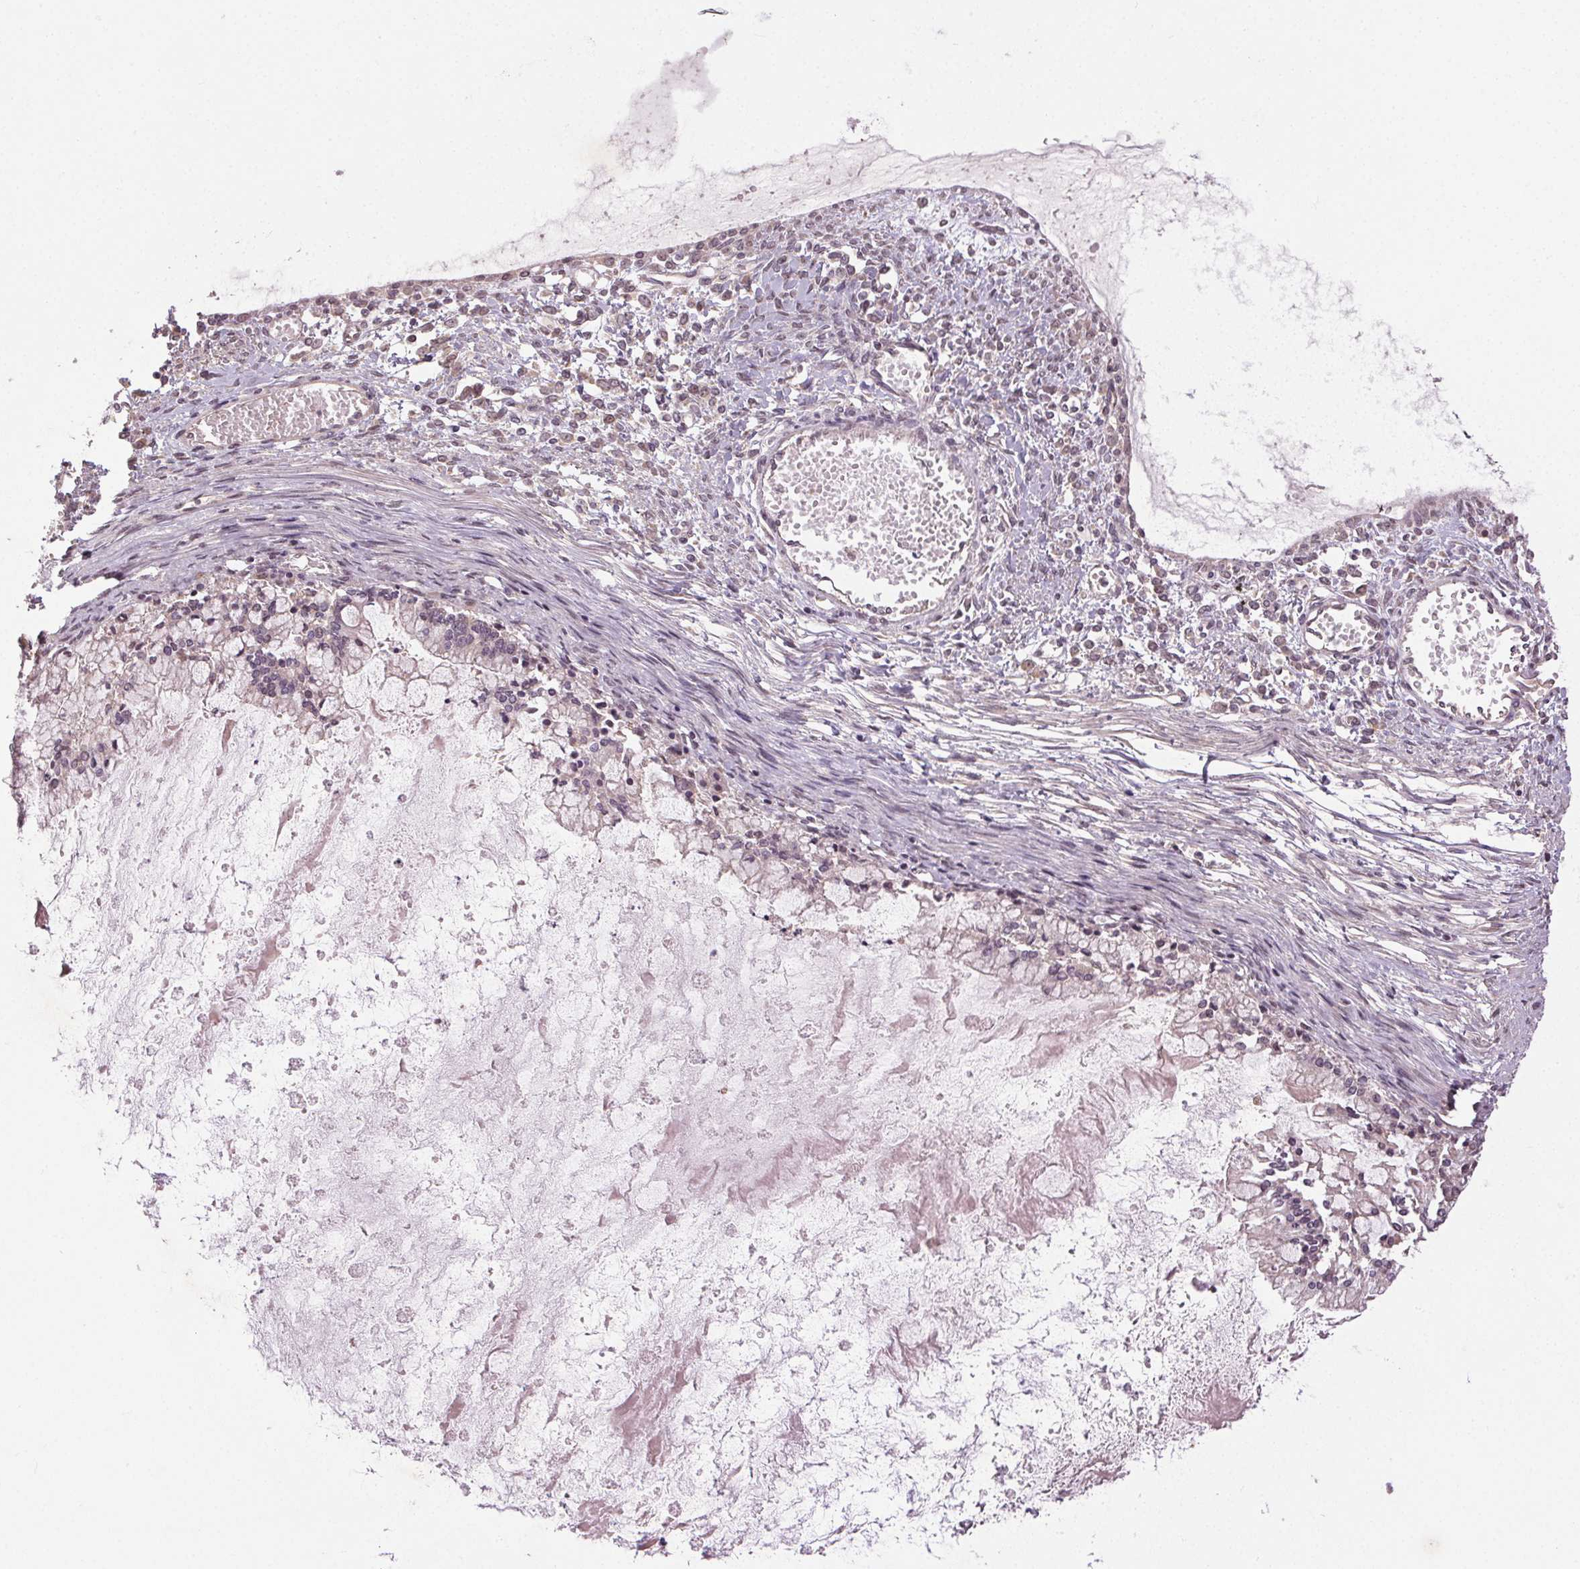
{"staining": {"intensity": "negative", "quantity": "none", "location": "none"}, "tissue": "ovarian cancer", "cell_type": "Tumor cells", "image_type": "cancer", "snomed": [{"axis": "morphology", "description": "Cystadenocarcinoma, mucinous, NOS"}, {"axis": "topography", "description": "Ovary"}], "caption": "A micrograph of ovarian mucinous cystadenocarcinoma stained for a protein shows no brown staining in tumor cells. (Immunohistochemistry (ihc), brightfield microscopy, high magnification).", "gene": "ATP1B3", "patient": {"sex": "female", "age": 67}}